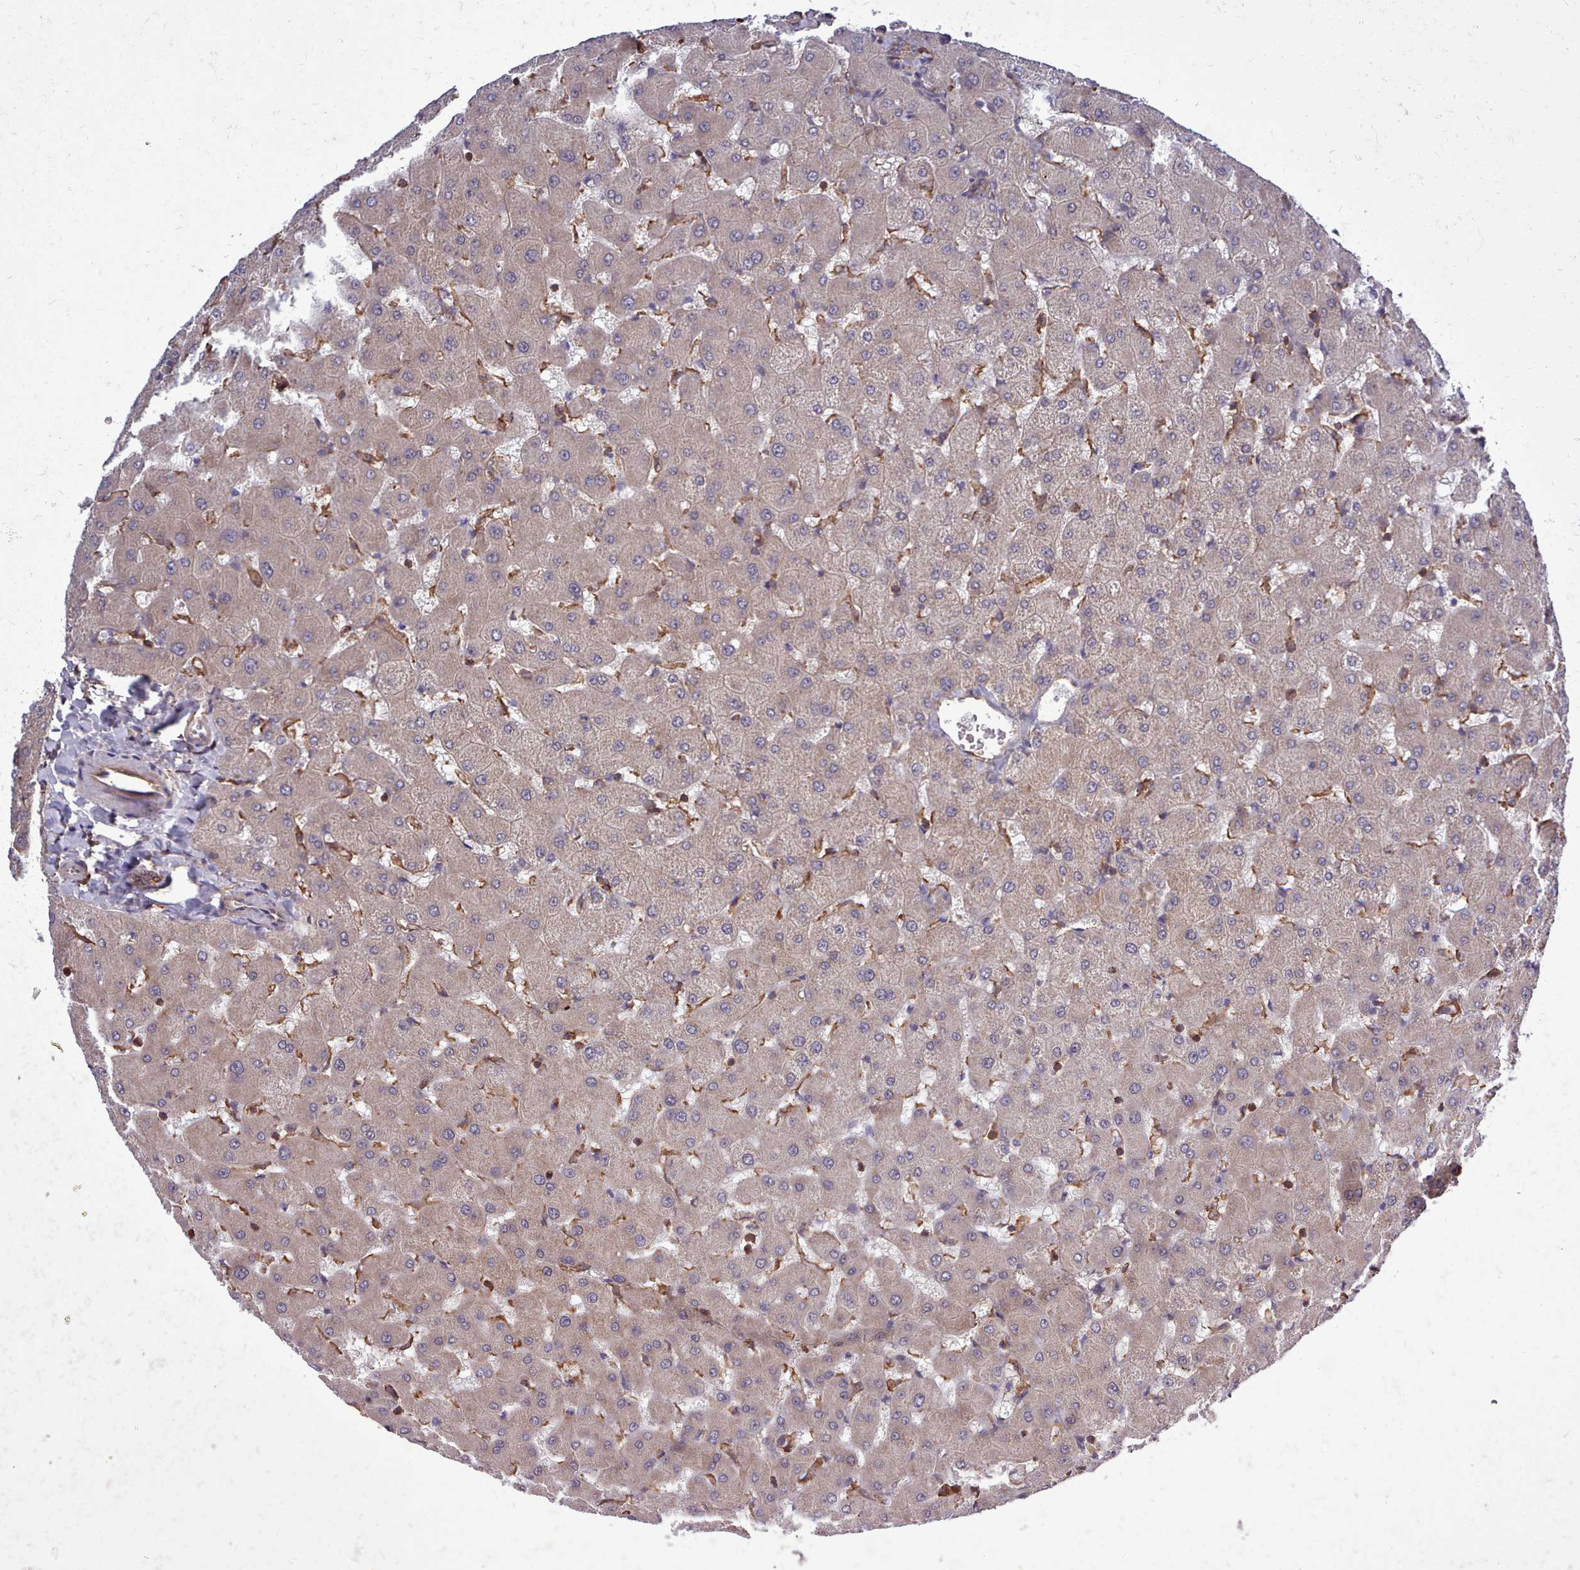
{"staining": {"intensity": "weak", "quantity": "25%-75%", "location": "cytoplasmic/membranous"}, "tissue": "liver", "cell_type": "Cholangiocytes", "image_type": "normal", "snomed": [{"axis": "morphology", "description": "Normal tissue, NOS"}, {"axis": "topography", "description": "Liver"}], "caption": "IHC histopathology image of benign liver stained for a protein (brown), which exhibits low levels of weak cytoplasmic/membranous staining in about 25%-75% of cholangiocytes.", "gene": "STUB1", "patient": {"sex": "female", "age": 63}}